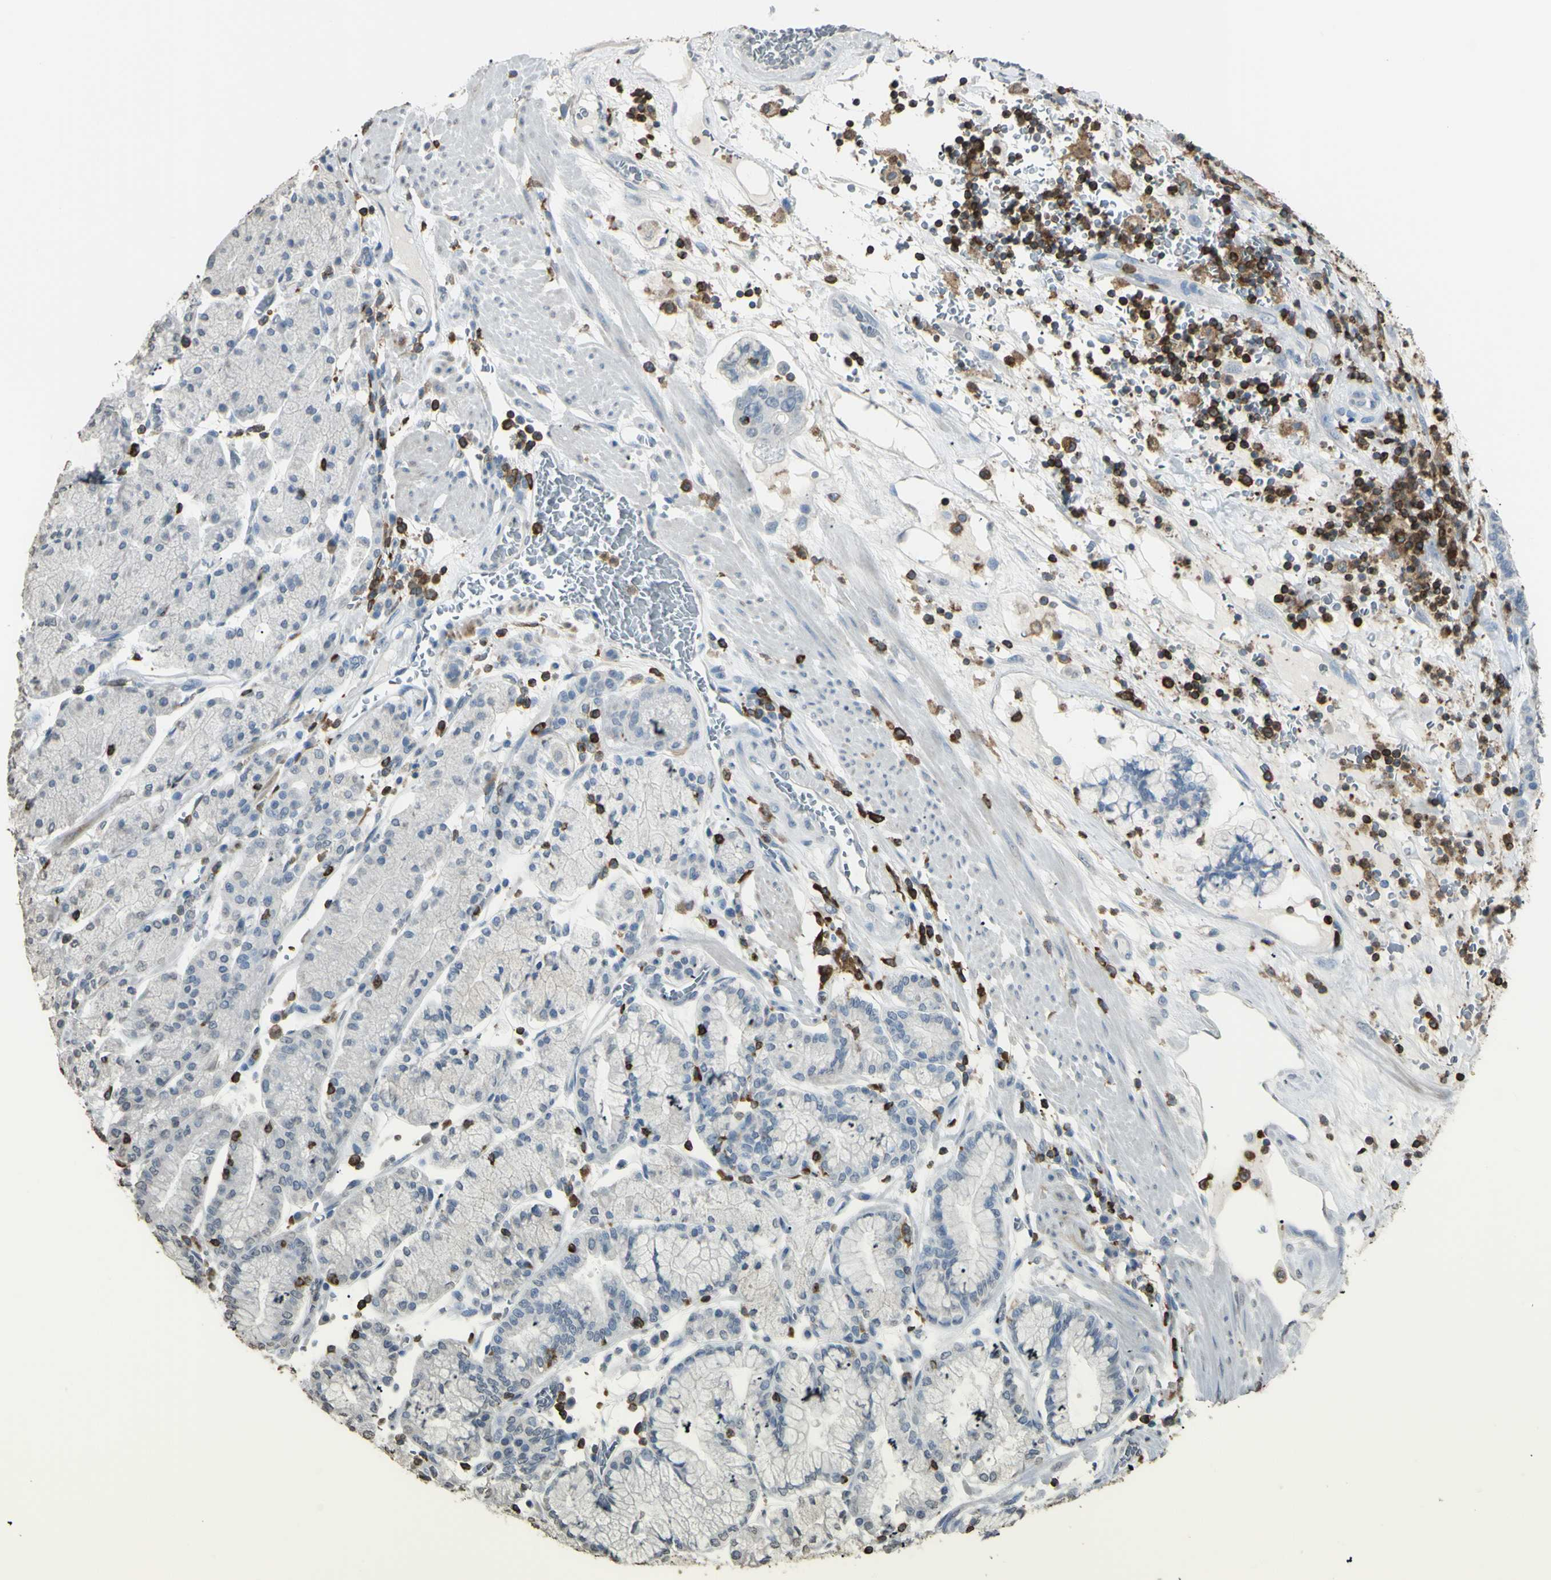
{"staining": {"intensity": "negative", "quantity": "none", "location": "none"}, "tissue": "stomach cancer", "cell_type": "Tumor cells", "image_type": "cancer", "snomed": [{"axis": "morphology", "description": "Normal tissue, NOS"}, {"axis": "morphology", "description": "Adenocarcinoma, NOS"}, {"axis": "topography", "description": "Stomach, upper"}, {"axis": "topography", "description": "Stomach"}], "caption": "A high-resolution photomicrograph shows immunohistochemistry staining of stomach adenocarcinoma, which shows no significant expression in tumor cells. Brightfield microscopy of immunohistochemistry stained with DAB (3,3'-diaminobenzidine) (brown) and hematoxylin (blue), captured at high magnification.", "gene": "PSTPIP1", "patient": {"sex": "male", "age": 76}}